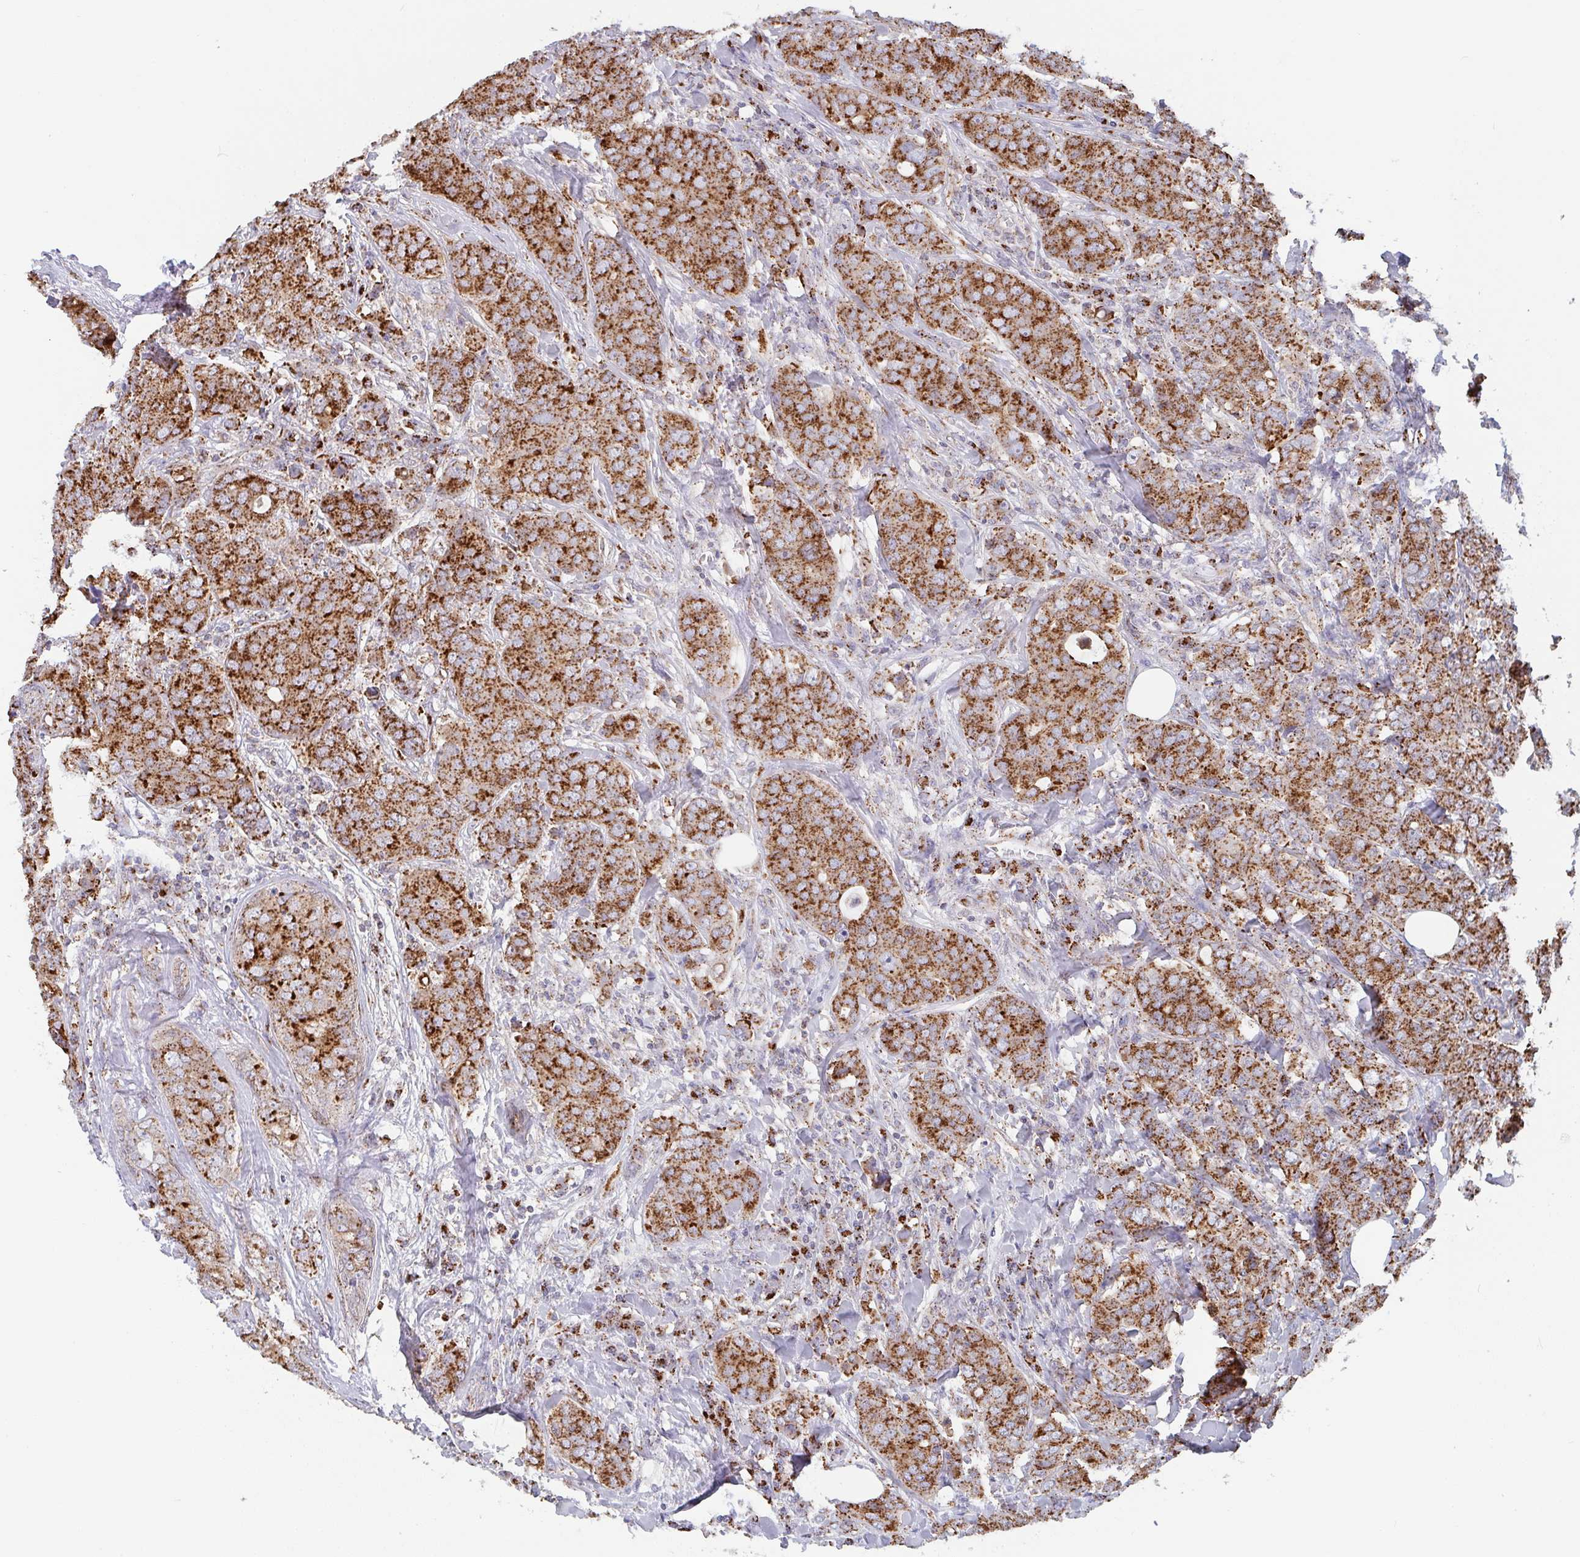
{"staining": {"intensity": "strong", "quantity": ">75%", "location": "cytoplasmic/membranous"}, "tissue": "breast cancer", "cell_type": "Tumor cells", "image_type": "cancer", "snomed": [{"axis": "morphology", "description": "Duct carcinoma"}, {"axis": "topography", "description": "Breast"}], "caption": "A brown stain labels strong cytoplasmic/membranous positivity of a protein in breast cancer tumor cells.", "gene": "PROSER3", "patient": {"sex": "female", "age": 43}}